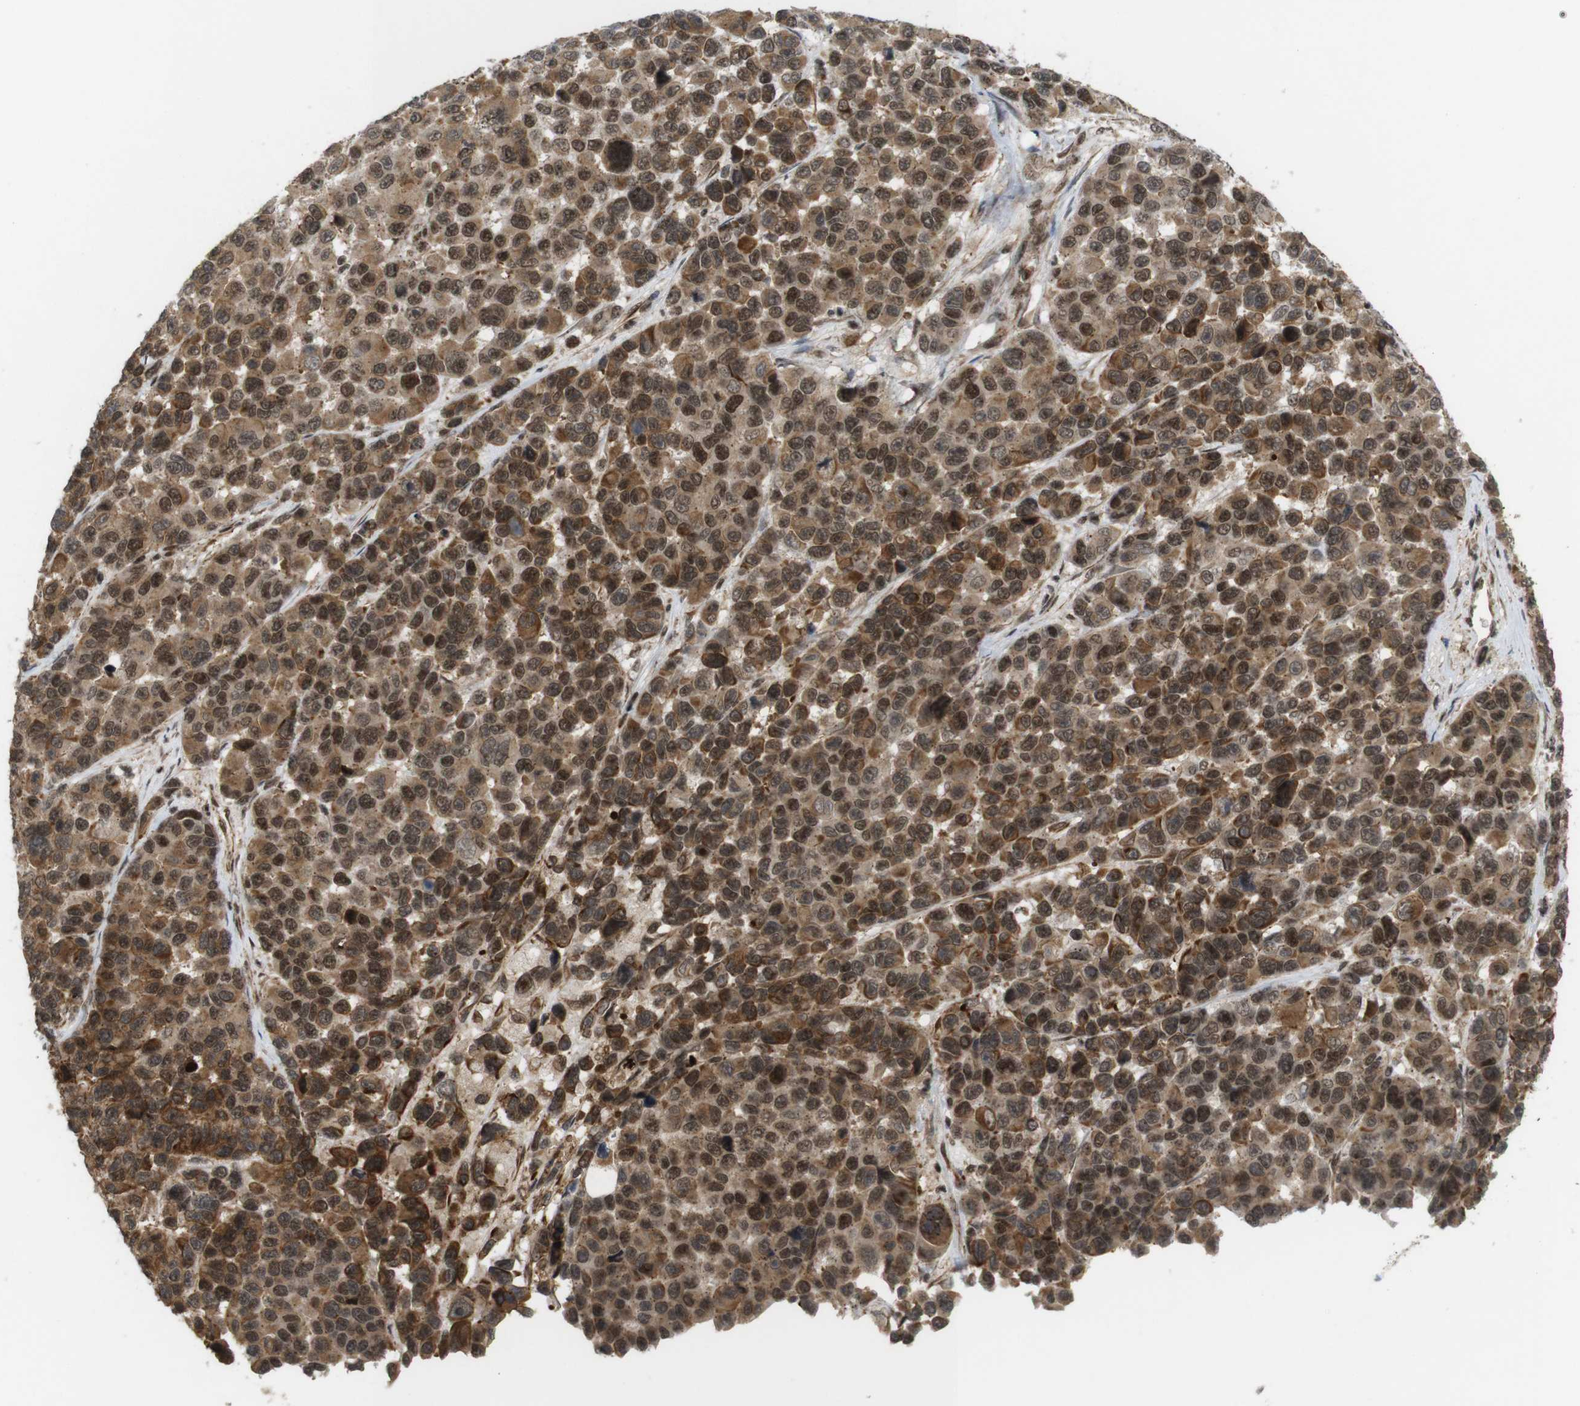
{"staining": {"intensity": "moderate", "quantity": ">75%", "location": "cytoplasmic/membranous,nuclear"}, "tissue": "melanoma", "cell_type": "Tumor cells", "image_type": "cancer", "snomed": [{"axis": "morphology", "description": "Malignant melanoma, NOS"}, {"axis": "topography", "description": "Skin"}], "caption": "Tumor cells show moderate cytoplasmic/membranous and nuclear staining in approximately >75% of cells in melanoma.", "gene": "SP2", "patient": {"sex": "male", "age": 53}}